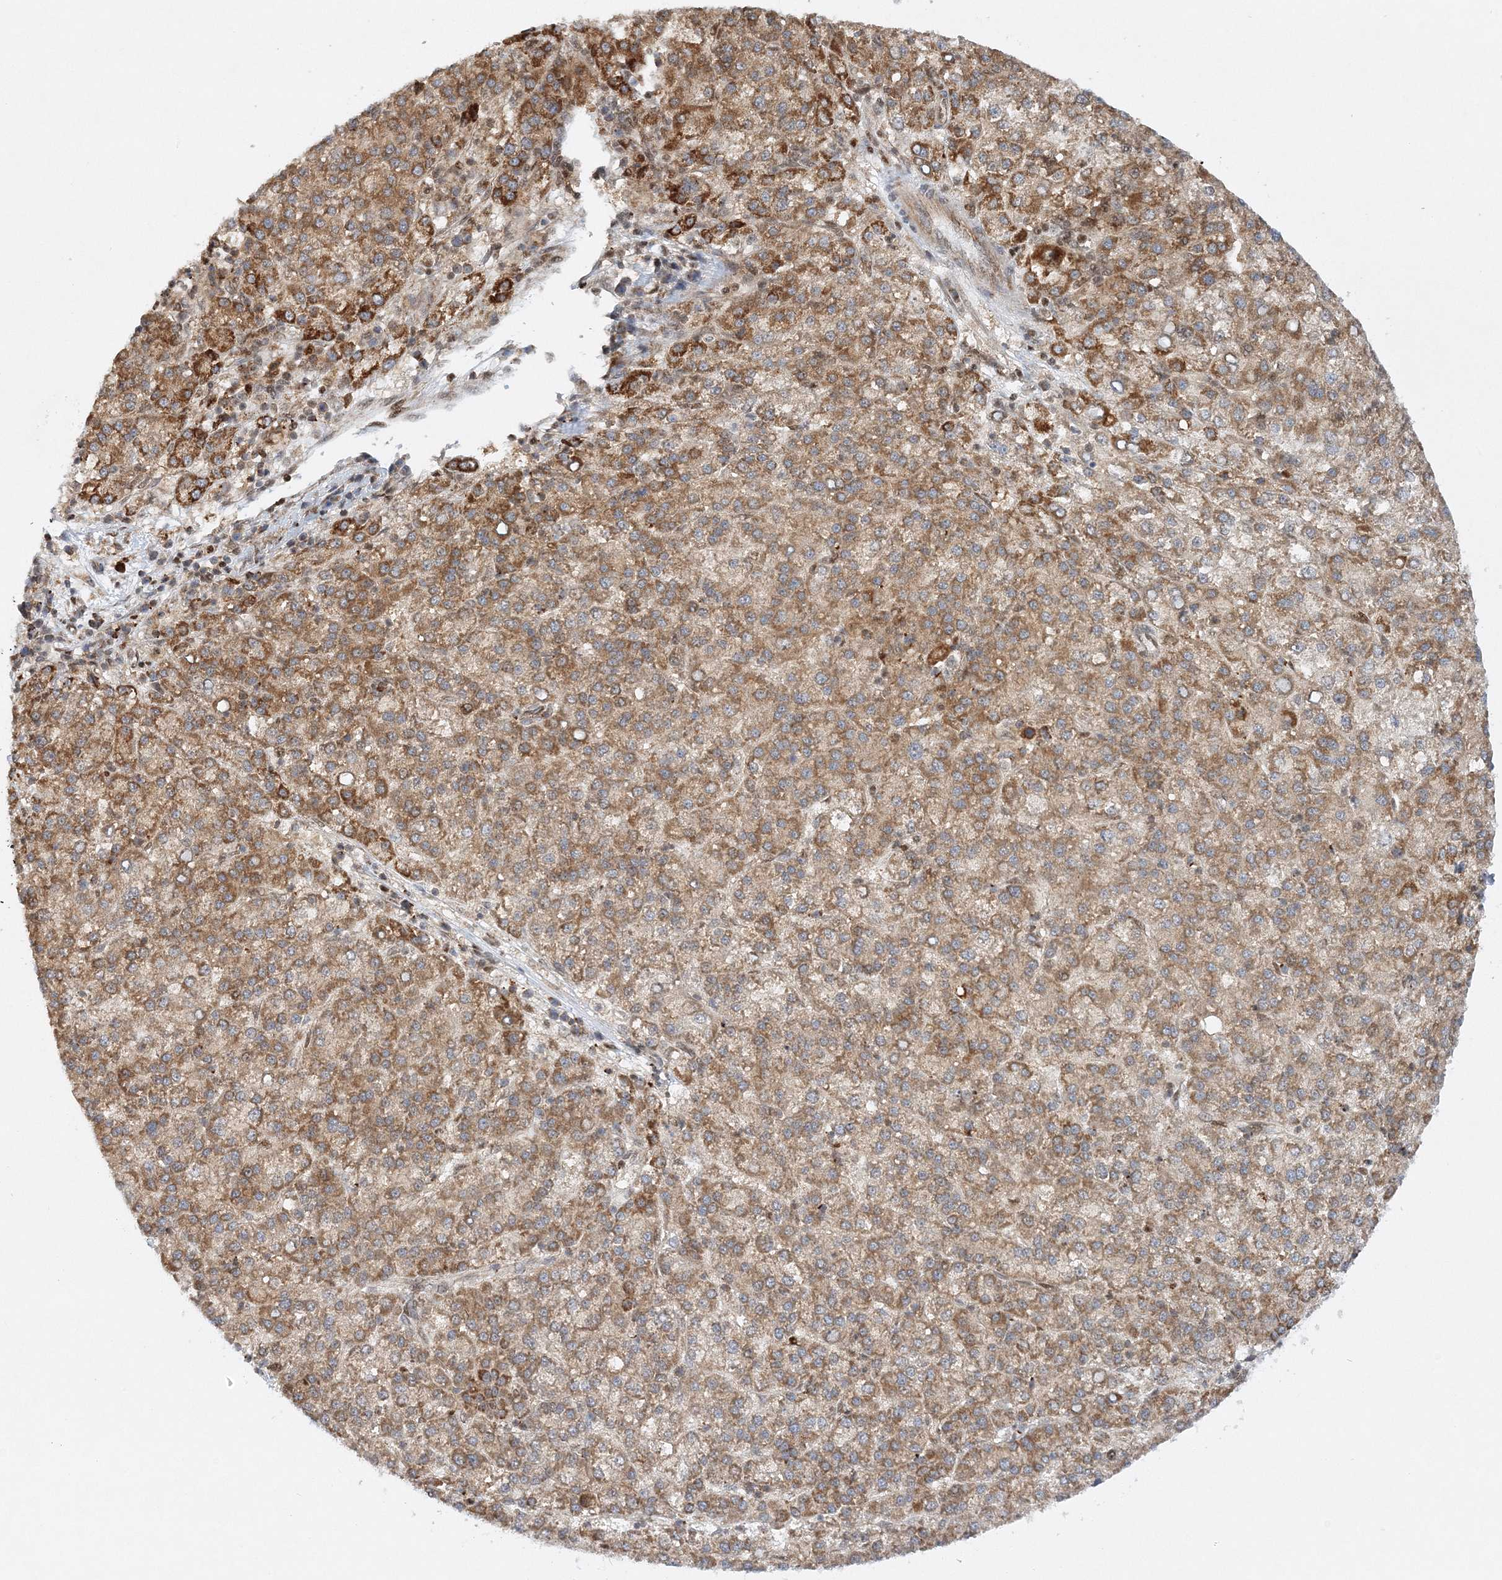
{"staining": {"intensity": "strong", "quantity": "25%-75%", "location": "cytoplasmic/membranous,nuclear"}, "tissue": "liver cancer", "cell_type": "Tumor cells", "image_type": "cancer", "snomed": [{"axis": "morphology", "description": "Carcinoma, Hepatocellular, NOS"}, {"axis": "topography", "description": "Liver"}], "caption": "Human liver cancer (hepatocellular carcinoma) stained with a protein marker reveals strong staining in tumor cells.", "gene": "RAB11FIP2", "patient": {"sex": "female", "age": 58}}